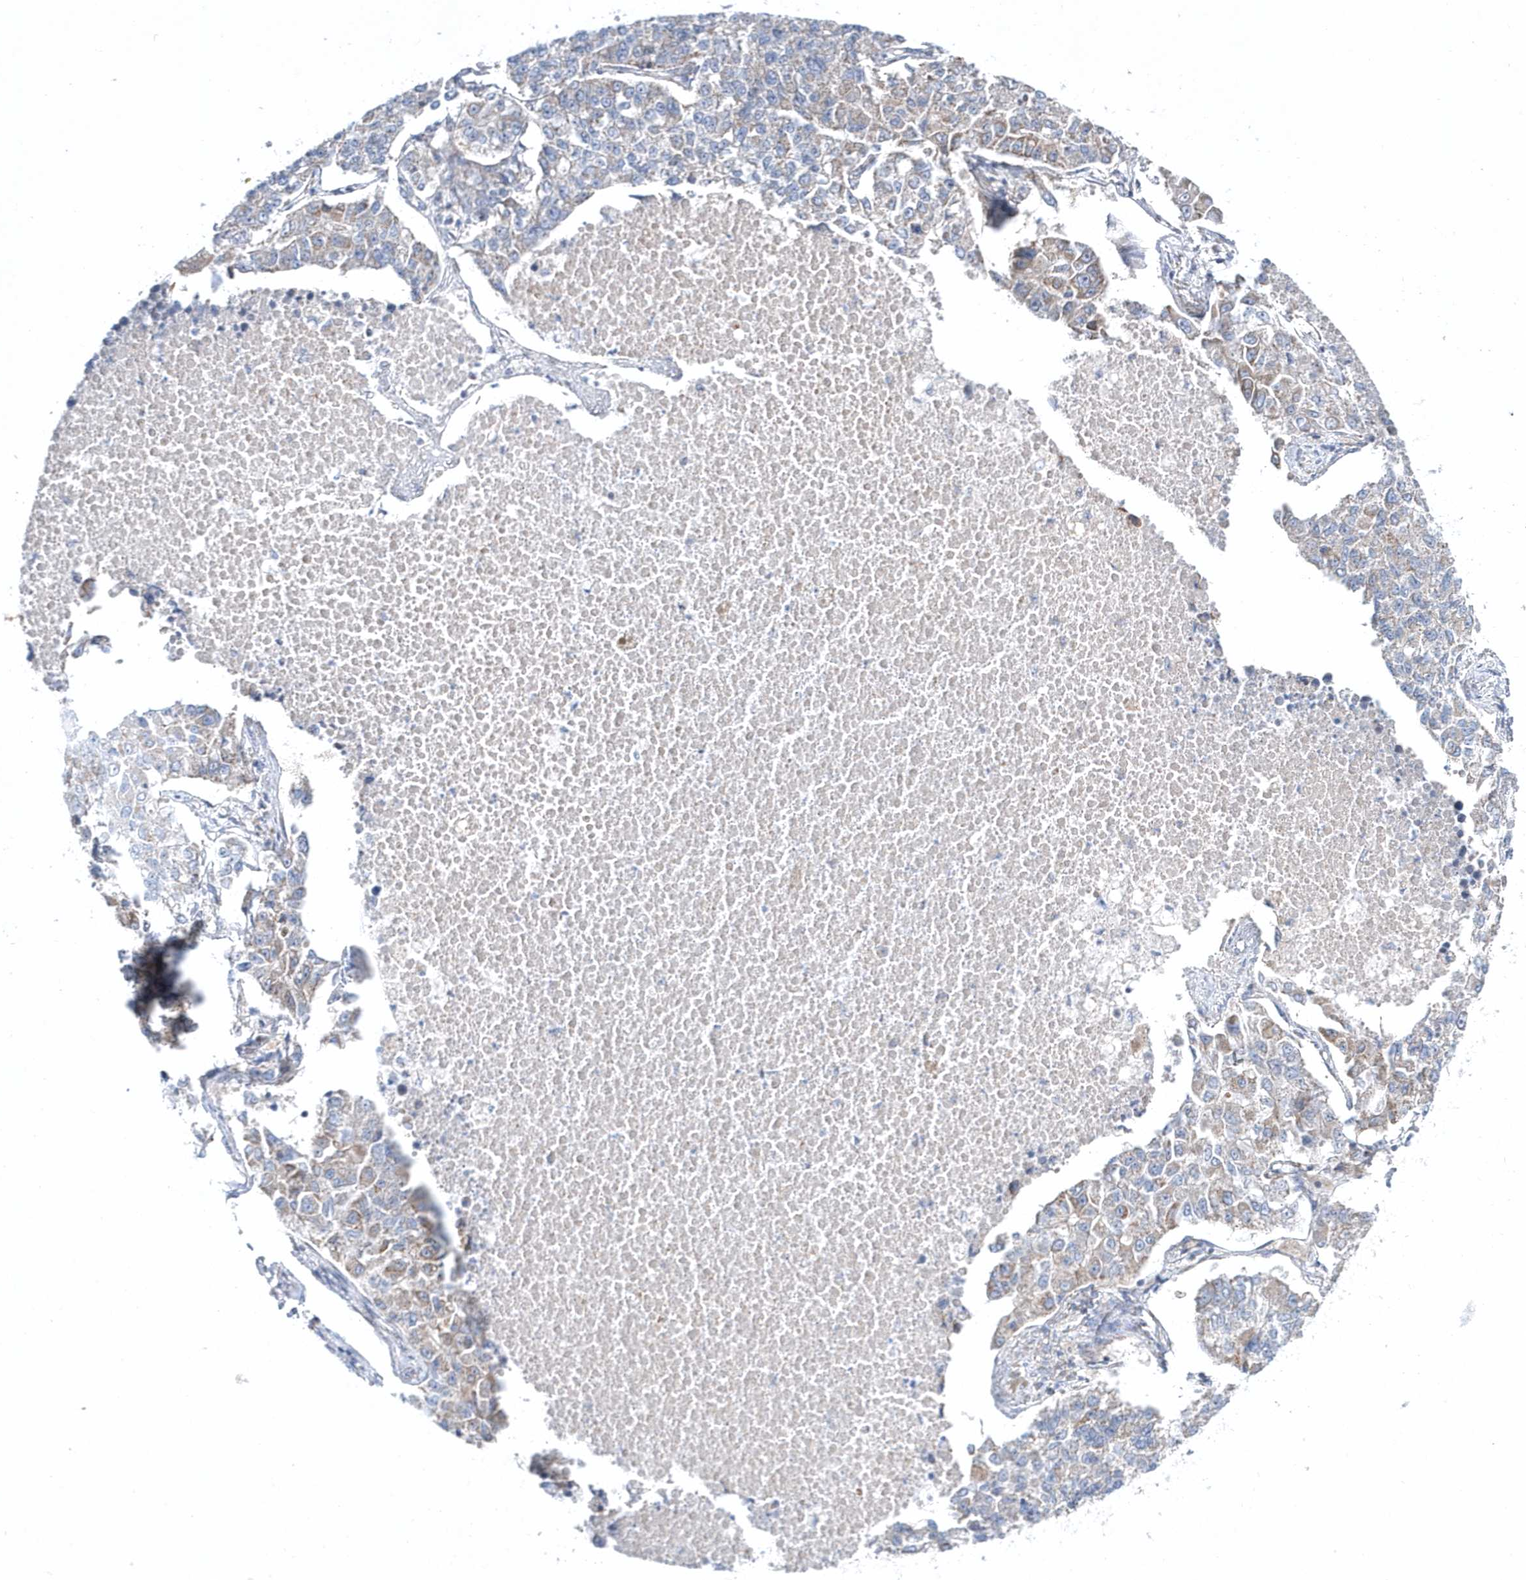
{"staining": {"intensity": "weak", "quantity": "<25%", "location": "cytoplasmic/membranous"}, "tissue": "lung cancer", "cell_type": "Tumor cells", "image_type": "cancer", "snomed": [{"axis": "morphology", "description": "Adenocarcinoma, NOS"}, {"axis": "topography", "description": "Lung"}], "caption": "Immunohistochemical staining of lung cancer (adenocarcinoma) exhibits no significant expression in tumor cells.", "gene": "OPA1", "patient": {"sex": "male", "age": 49}}